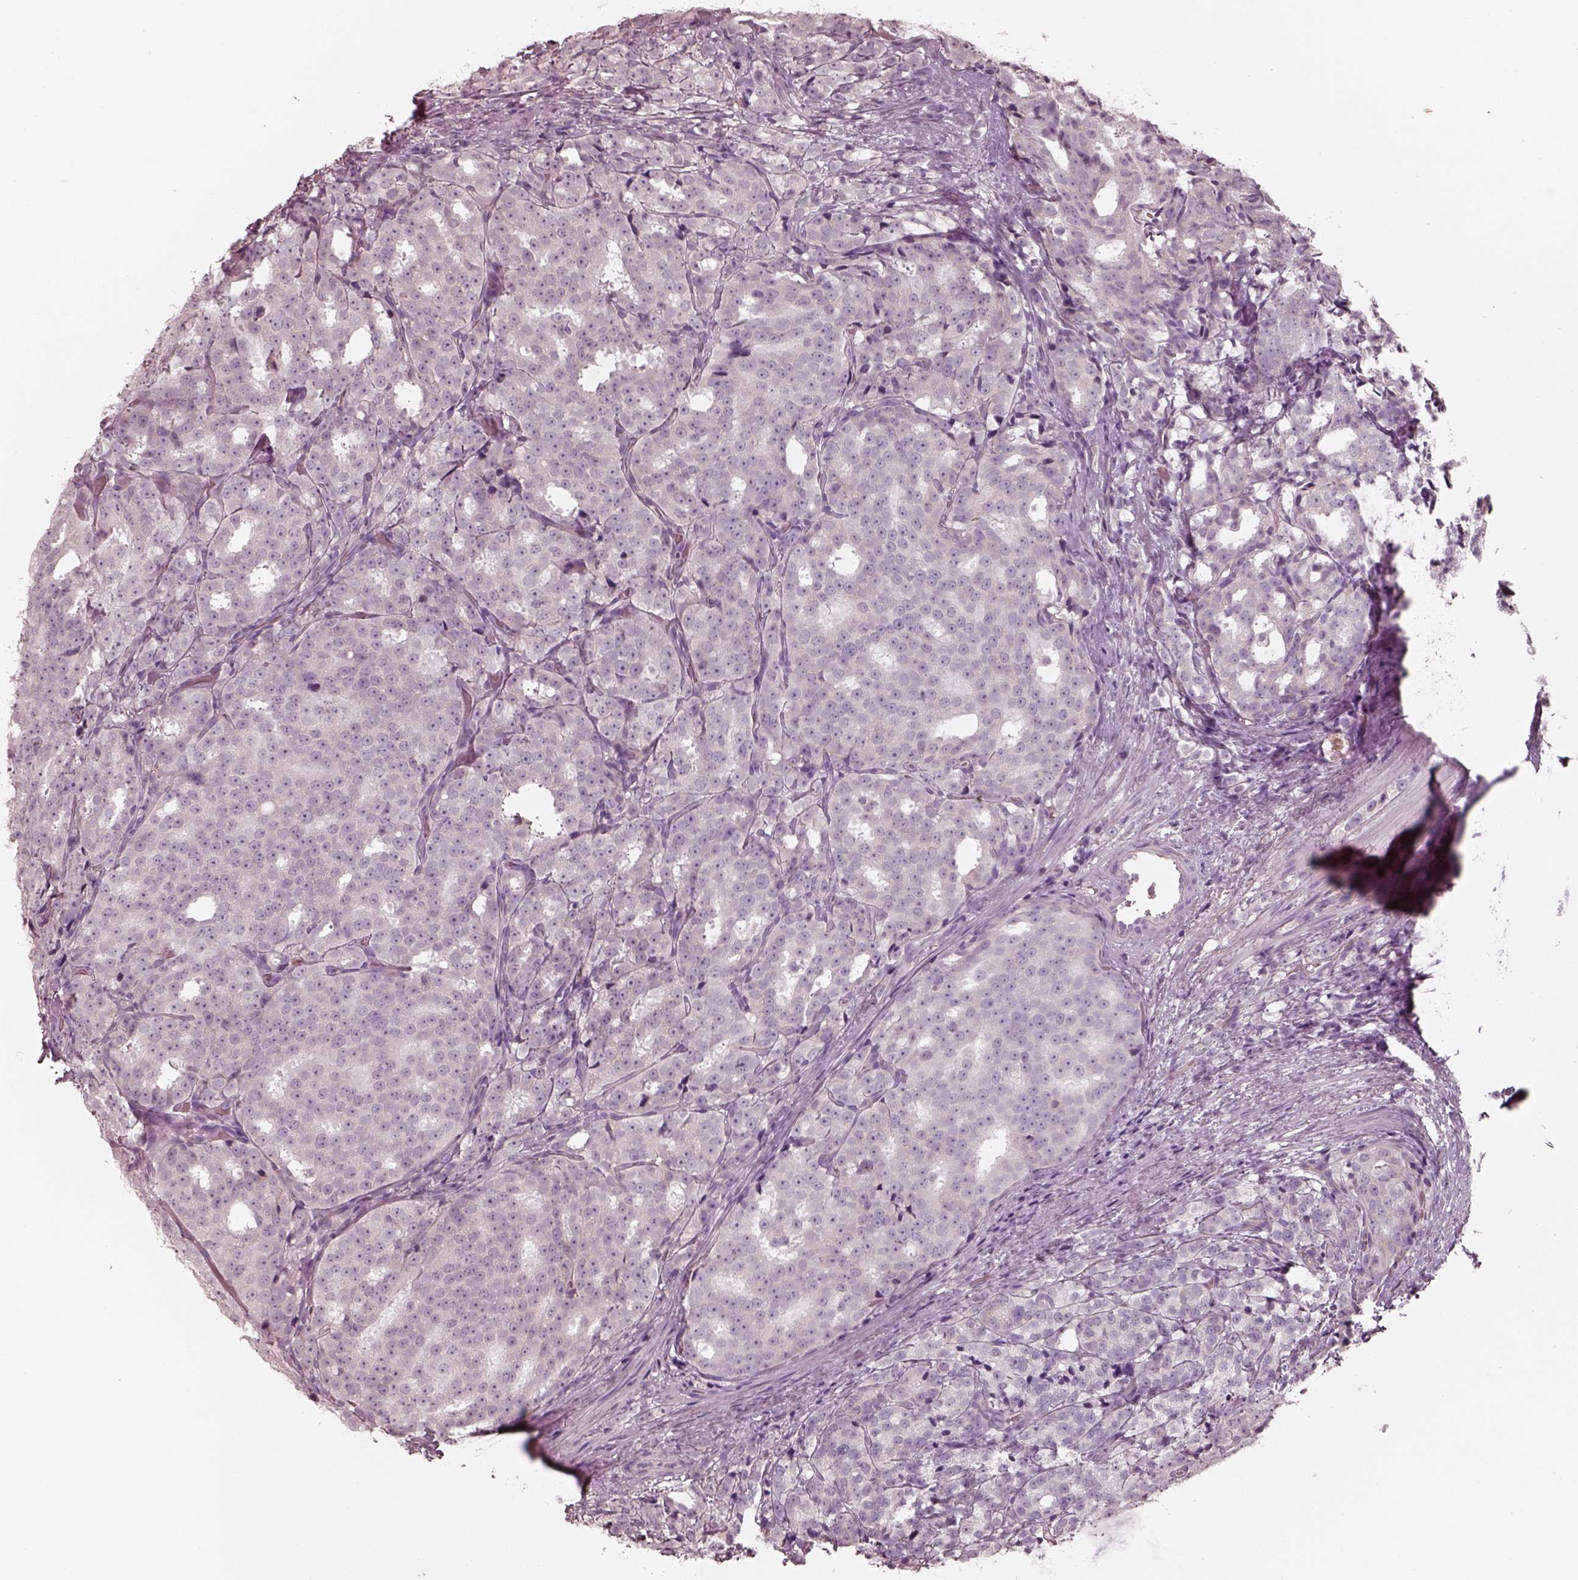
{"staining": {"intensity": "negative", "quantity": "none", "location": "none"}, "tissue": "prostate cancer", "cell_type": "Tumor cells", "image_type": "cancer", "snomed": [{"axis": "morphology", "description": "Adenocarcinoma, High grade"}, {"axis": "topography", "description": "Prostate"}], "caption": "This is a image of immunohistochemistry (IHC) staining of high-grade adenocarcinoma (prostate), which shows no expression in tumor cells.", "gene": "GPRIN1", "patient": {"sex": "male", "age": 53}}